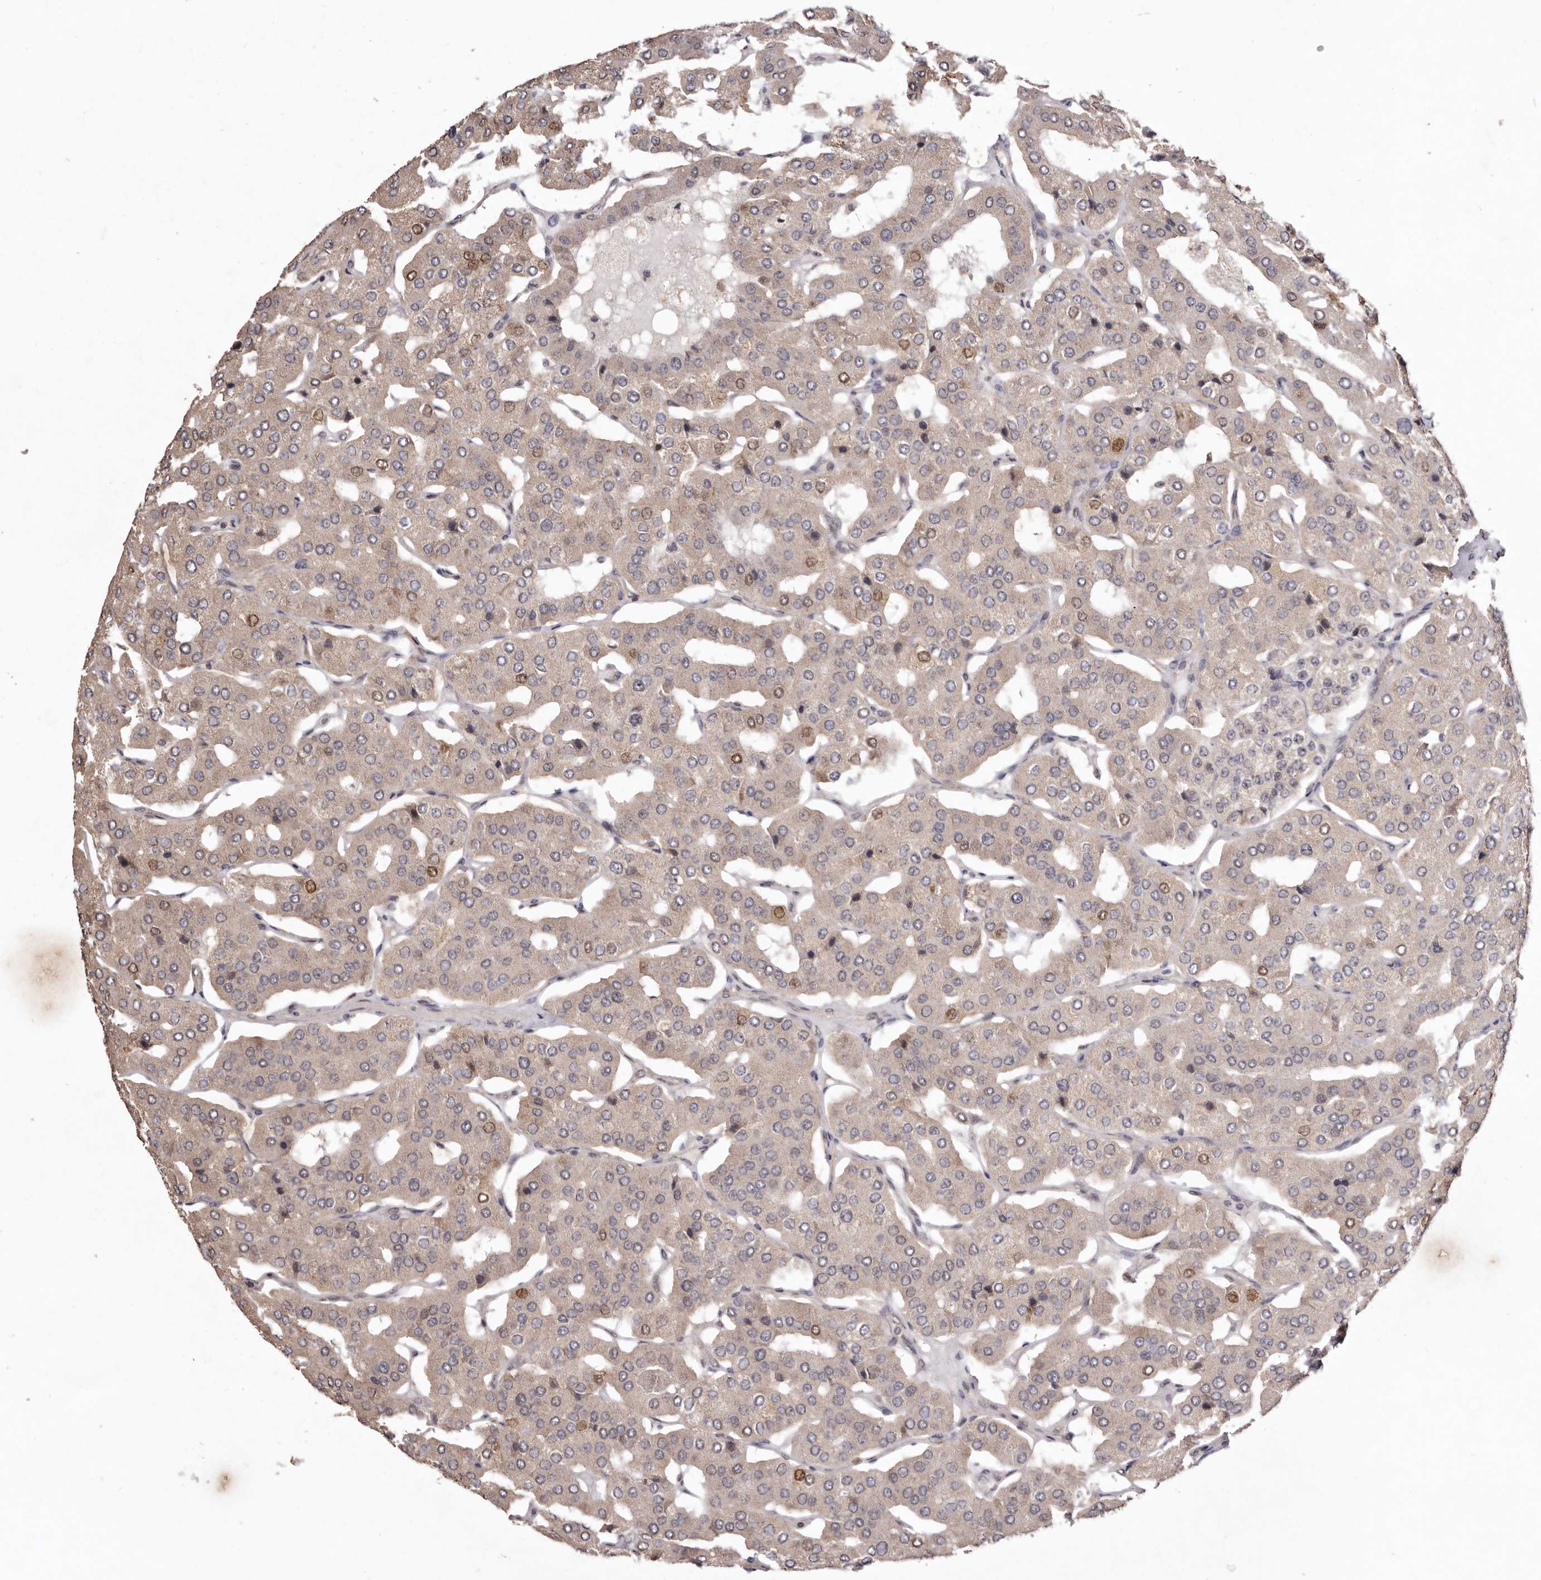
{"staining": {"intensity": "moderate", "quantity": "<25%", "location": "nuclear"}, "tissue": "parathyroid gland", "cell_type": "Glandular cells", "image_type": "normal", "snomed": [{"axis": "morphology", "description": "Normal tissue, NOS"}, {"axis": "morphology", "description": "Adenoma, NOS"}, {"axis": "topography", "description": "Parathyroid gland"}], "caption": "Approximately <25% of glandular cells in benign parathyroid gland show moderate nuclear protein positivity as visualized by brown immunohistochemical staining.", "gene": "NOTCH1", "patient": {"sex": "female", "age": 86}}